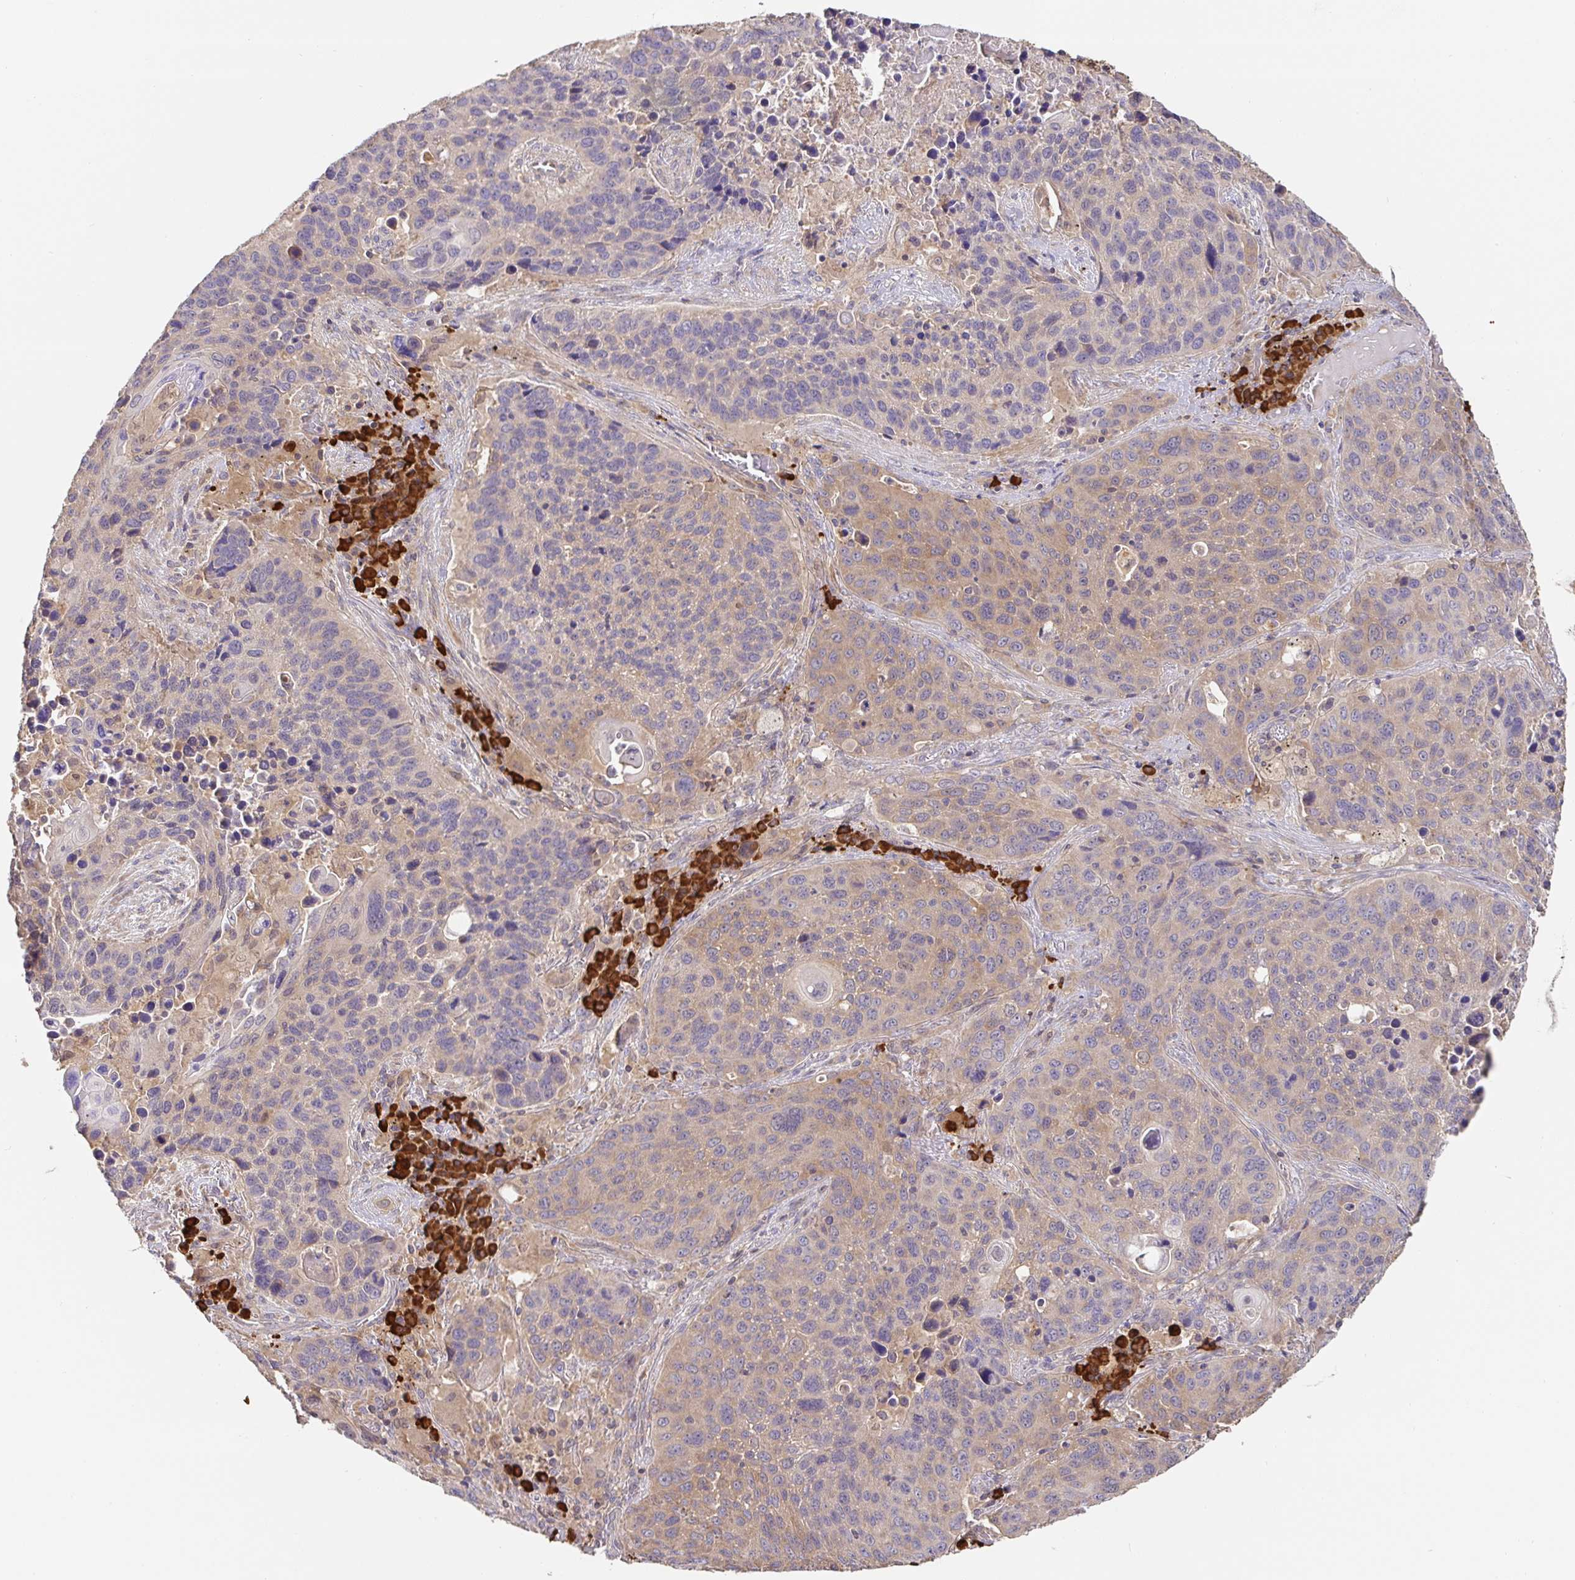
{"staining": {"intensity": "weak", "quantity": "<25%", "location": "cytoplasmic/membranous"}, "tissue": "lung cancer", "cell_type": "Tumor cells", "image_type": "cancer", "snomed": [{"axis": "morphology", "description": "Squamous cell carcinoma, NOS"}, {"axis": "topography", "description": "Lung"}], "caption": "High magnification brightfield microscopy of lung cancer (squamous cell carcinoma) stained with DAB (brown) and counterstained with hematoxylin (blue): tumor cells show no significant positivity.", "gene": "HAGH", "patient": {"sex": "male", "age": 68}}